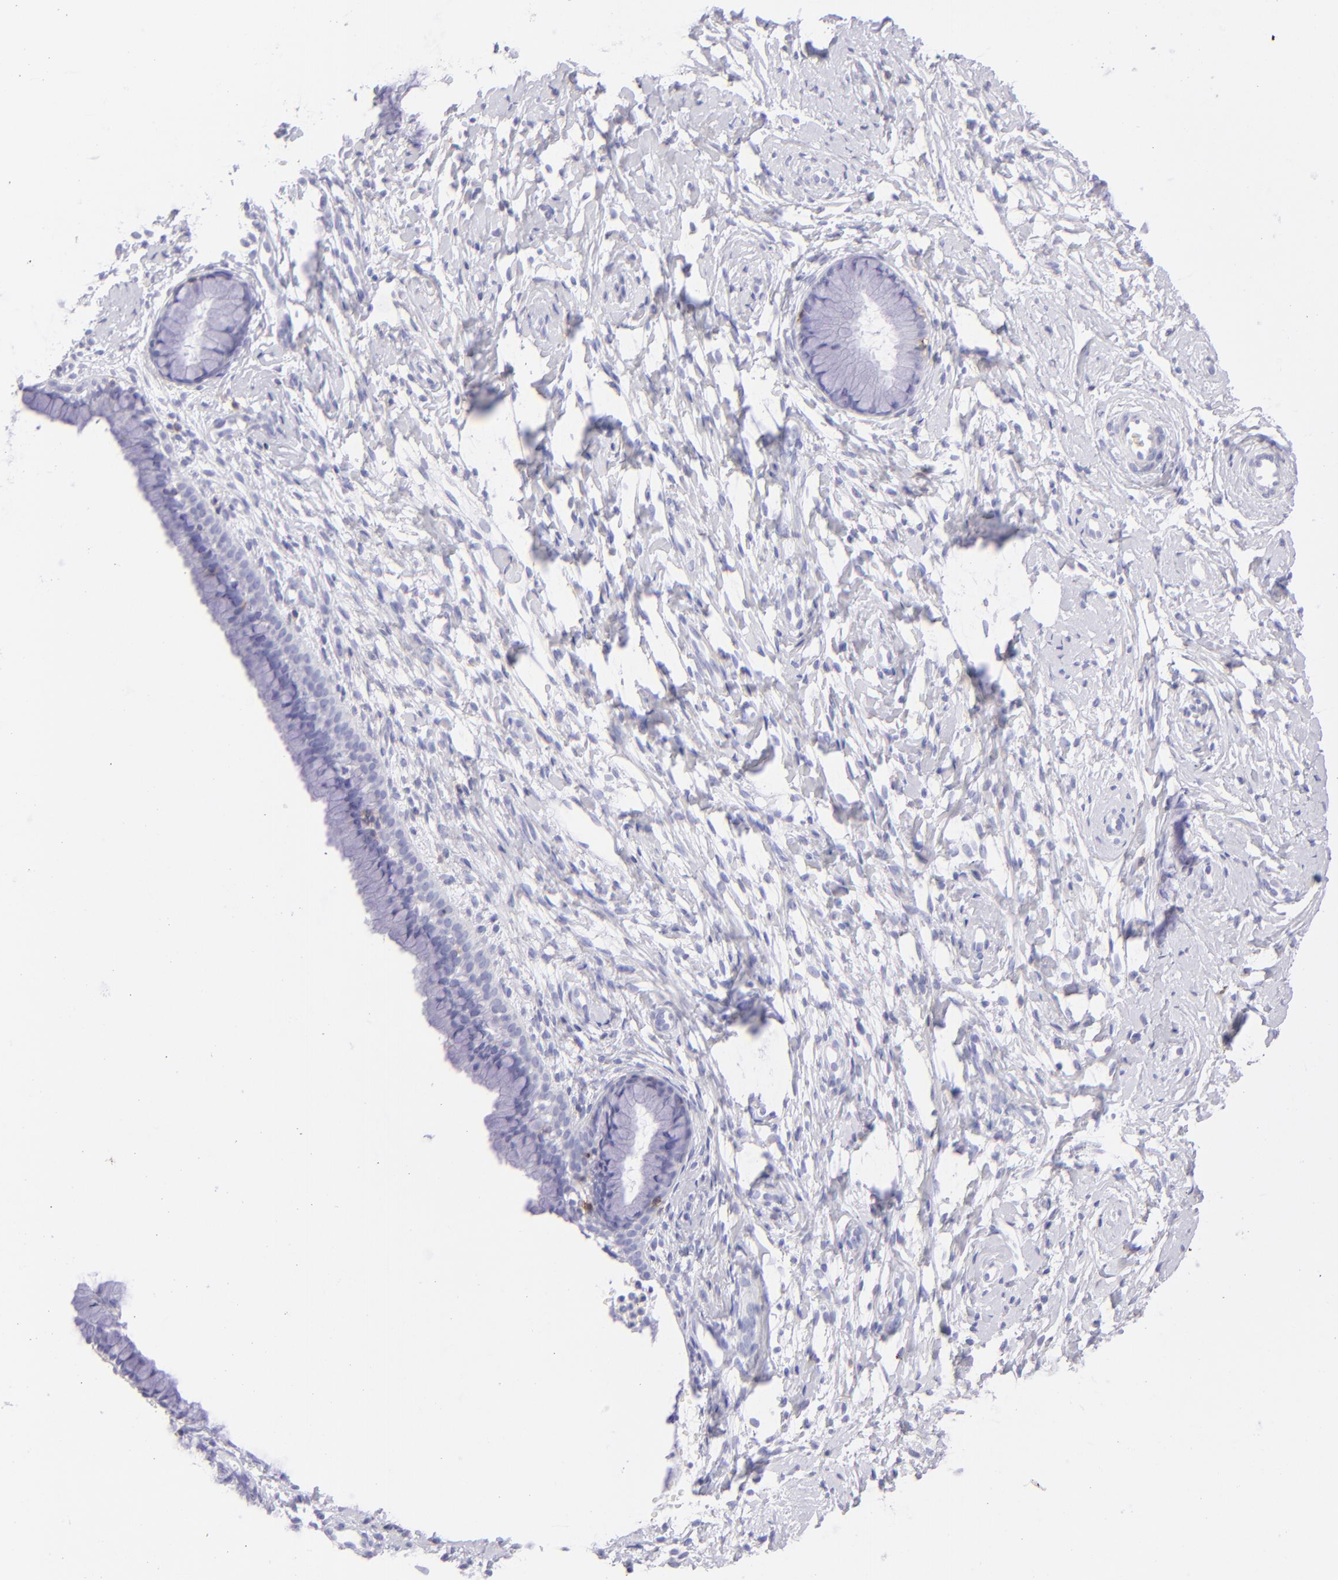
{"staining": {"intensity": "negative", "quantity": "none", "location": "none"}, "tissue": "cervix", "cell_type": "Glandular cells", "image_type": "normal", "snomed": [{"axis": "morphology", "description": "Normal tissue, NOS"}, {"axis": "topography", "description": "Cervix"}], "caption": "This is a histopathology image of immunohistochemistry staining of unremarkable cervix, which shows no staining in glandular cells.", "gene": "CD69", "patient": {"sex": "female", "age": 46}}